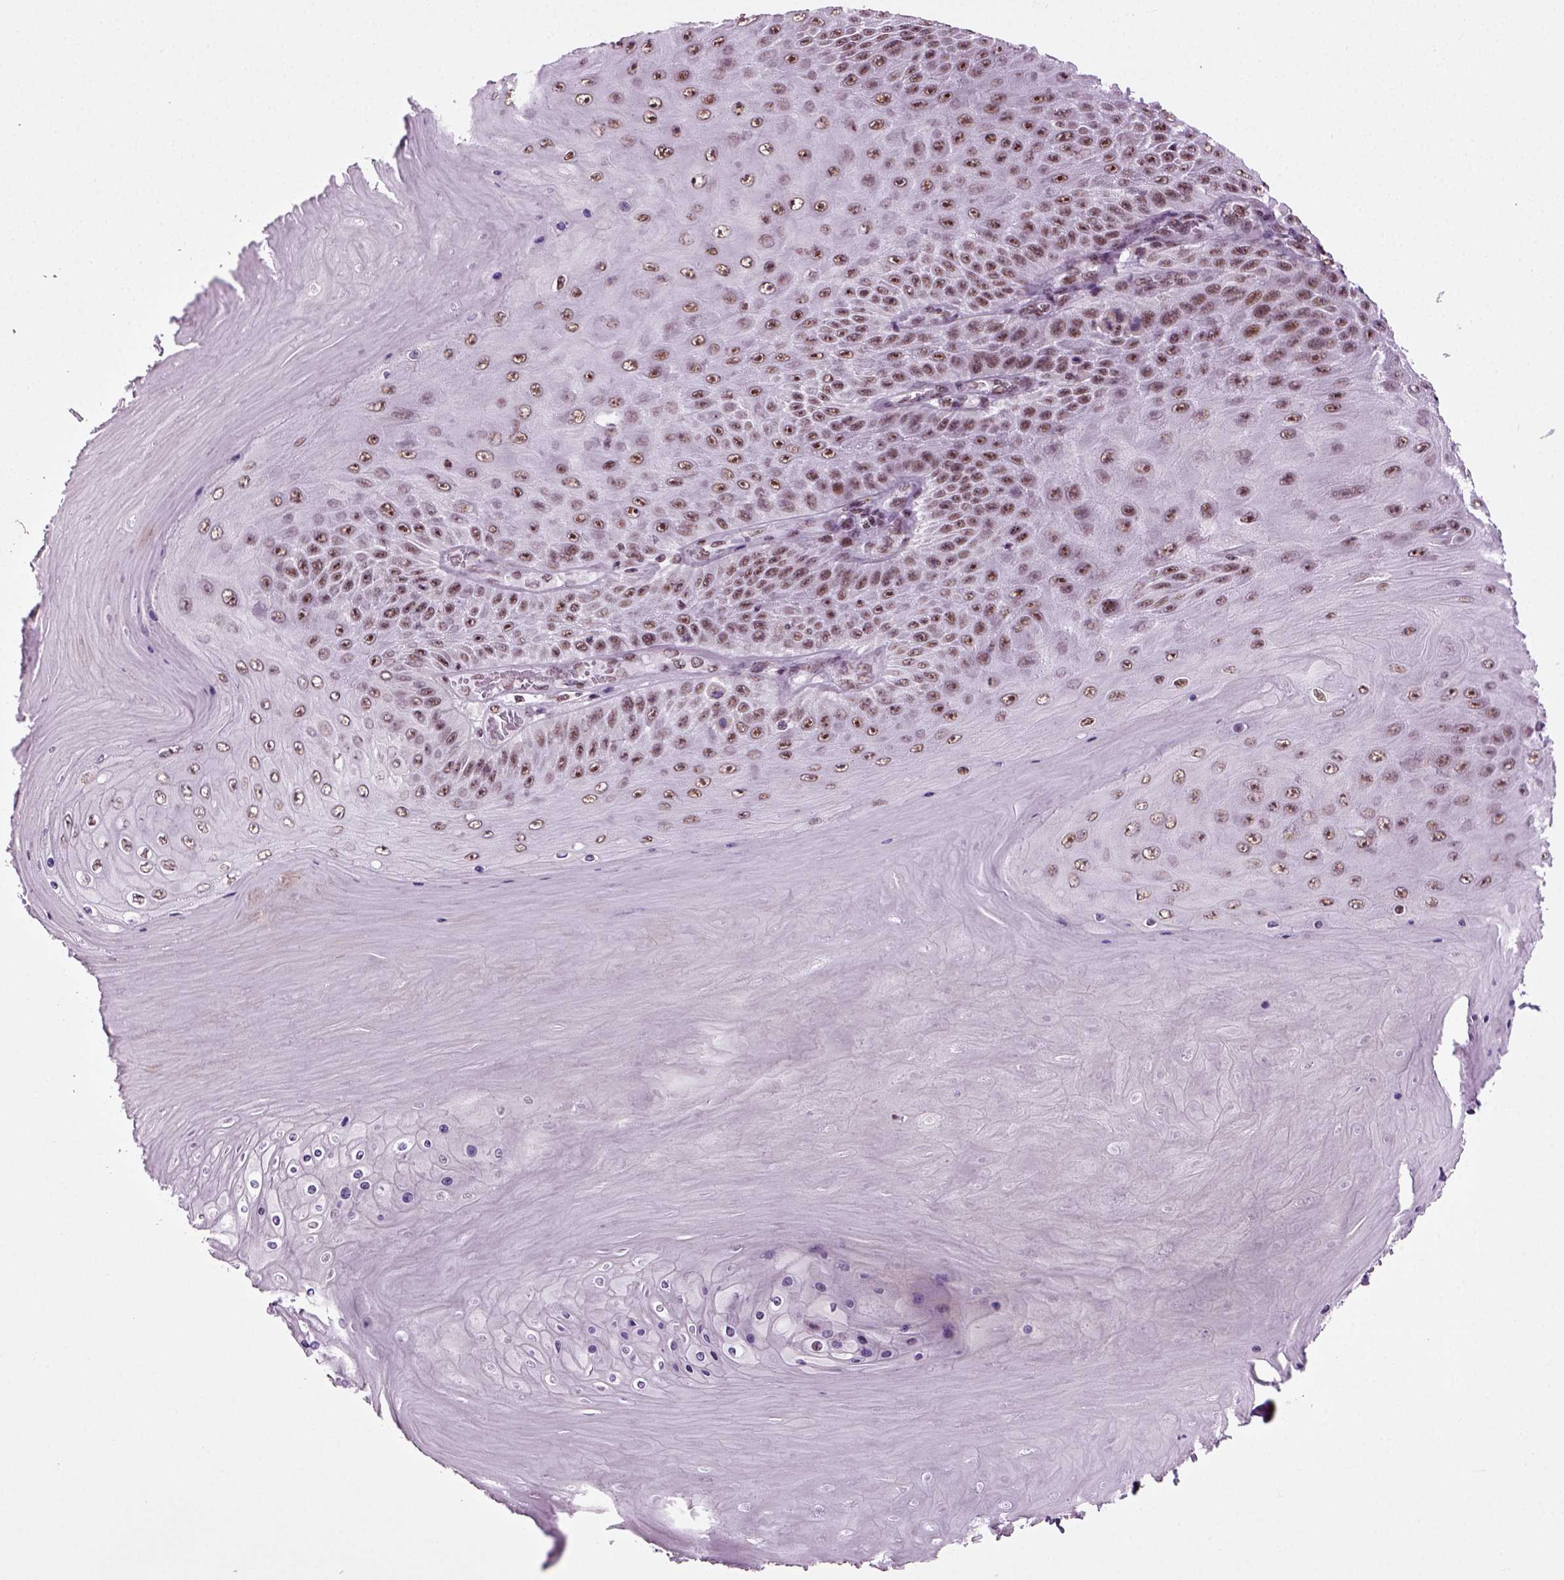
{"staining": {"intensity": "weak", "quantity": "25%-75%", "location": "nuclear"}, "tissue": "skin cancer", "cell_type": "Tumor cells", "image_type": "cancer", "snomed": [{"axis": "morphology", "description": "Squamous cell carcinoma, NOS"}, {"axis": "topography", "description": "Skin"}], "caption": "DAB immunohistochemical staining of human skin cancer (squamous cell carcinoma) reveals weak nuclear protein positivity in approximately 25%-75% of tumor cells.", "gene": "RCOR3", "patient": {"sex": "male", "age": 62}}